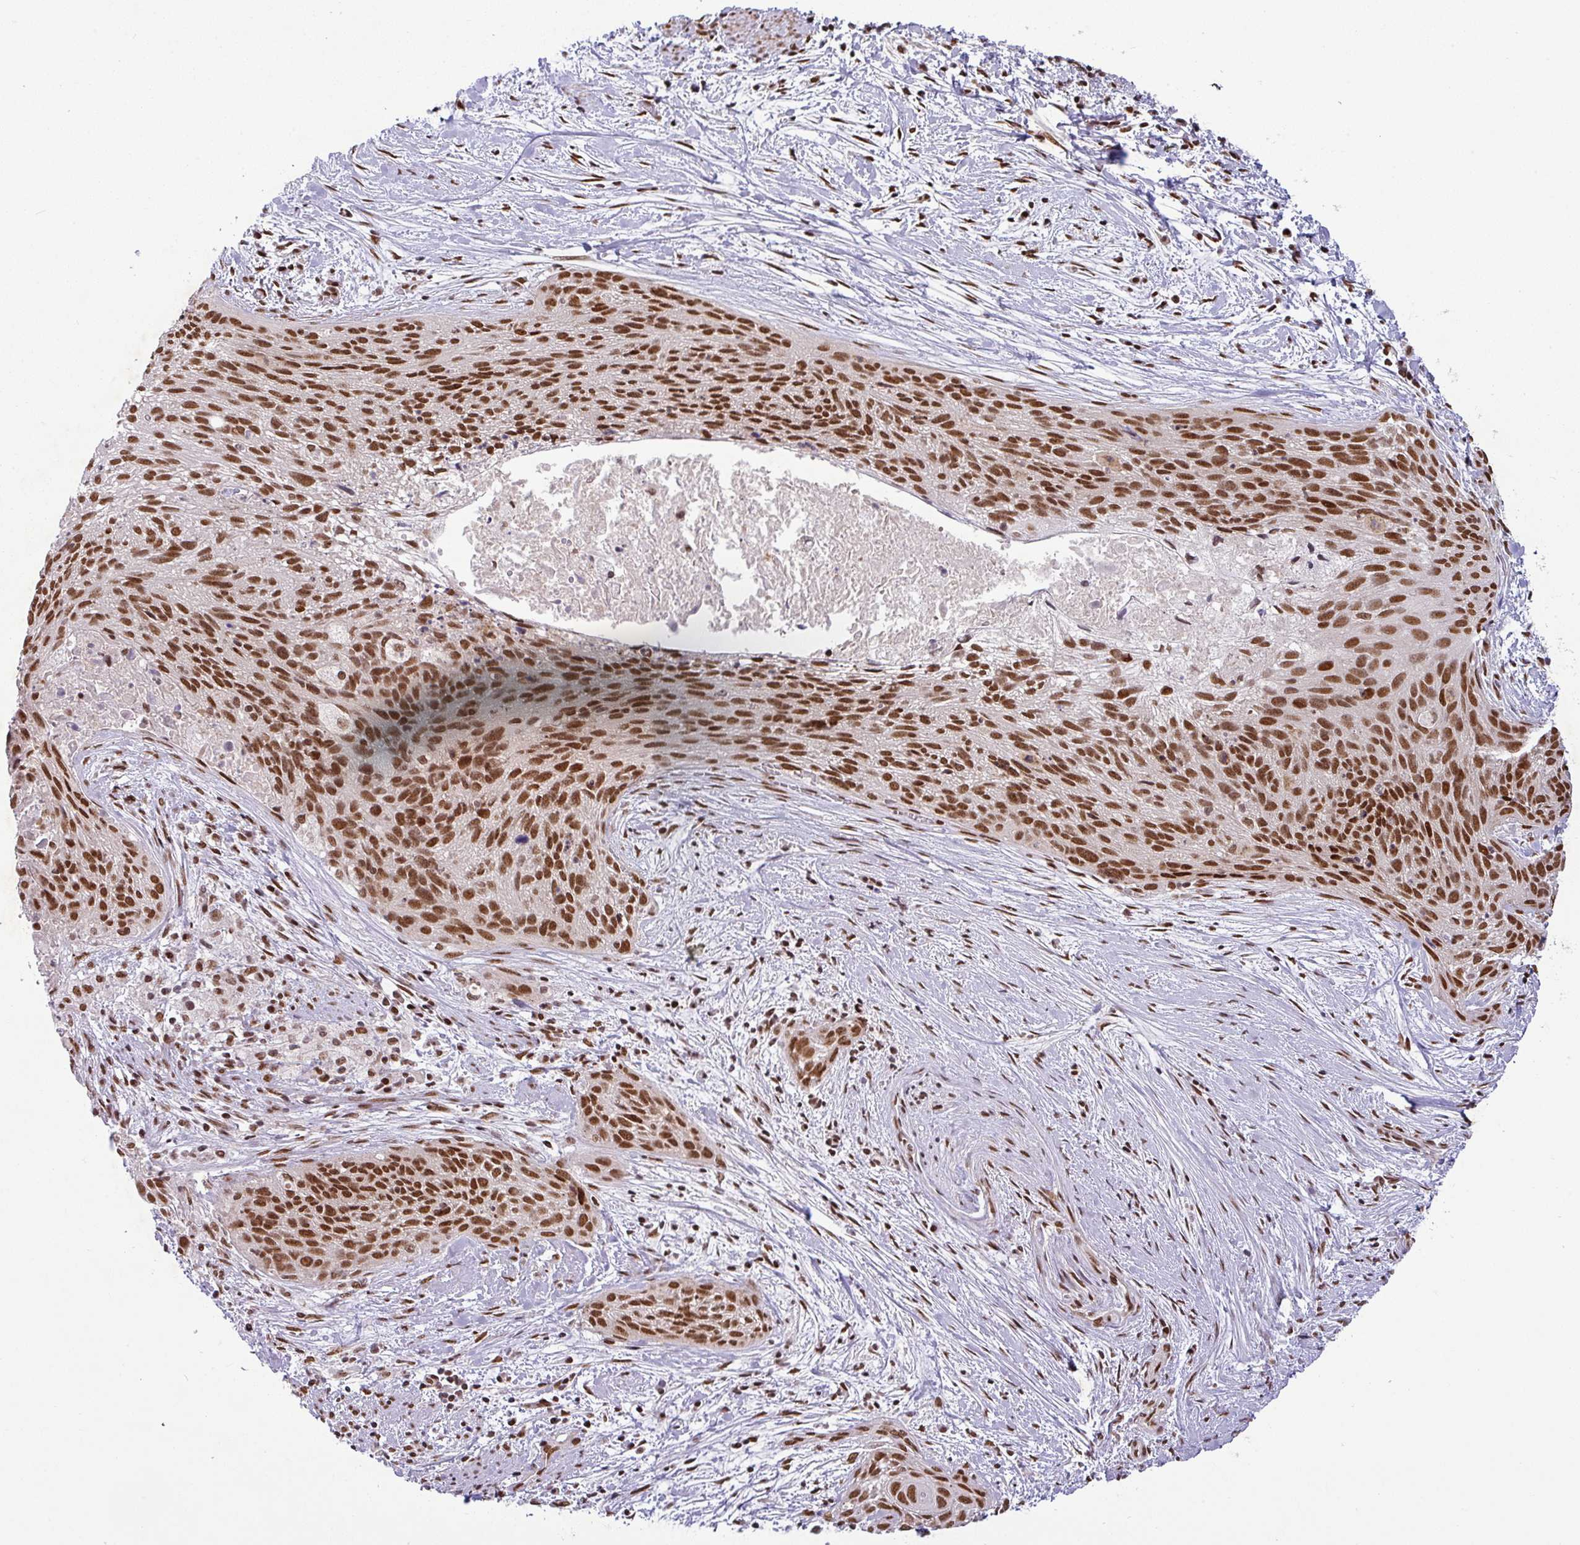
{"staining": {"intensity": "strong", "quantity": ">75%", "location": "nuclear"}, "tissue": "cervical cancer", "cell_type": "Tumor cells", "image_type": "cancer", "snomed": [{"axis": "morphology", "description": "Squamous cell carcinoma, NOS"}, {"axis": "topography", "description": "Cervix"}], "caption": "Immunohistochemistry photomicrograph of neoplastic tissue: human squamous cell carcinoma (cervical) stained using immunohistochemistry (IHC) shows high levels of strong protein expression localized specifically in the nuclear of tumor cells, appearing as a nuclear brown color.", "gene": "SRSF2", "patient": {"sex": "female", "age": 55}}